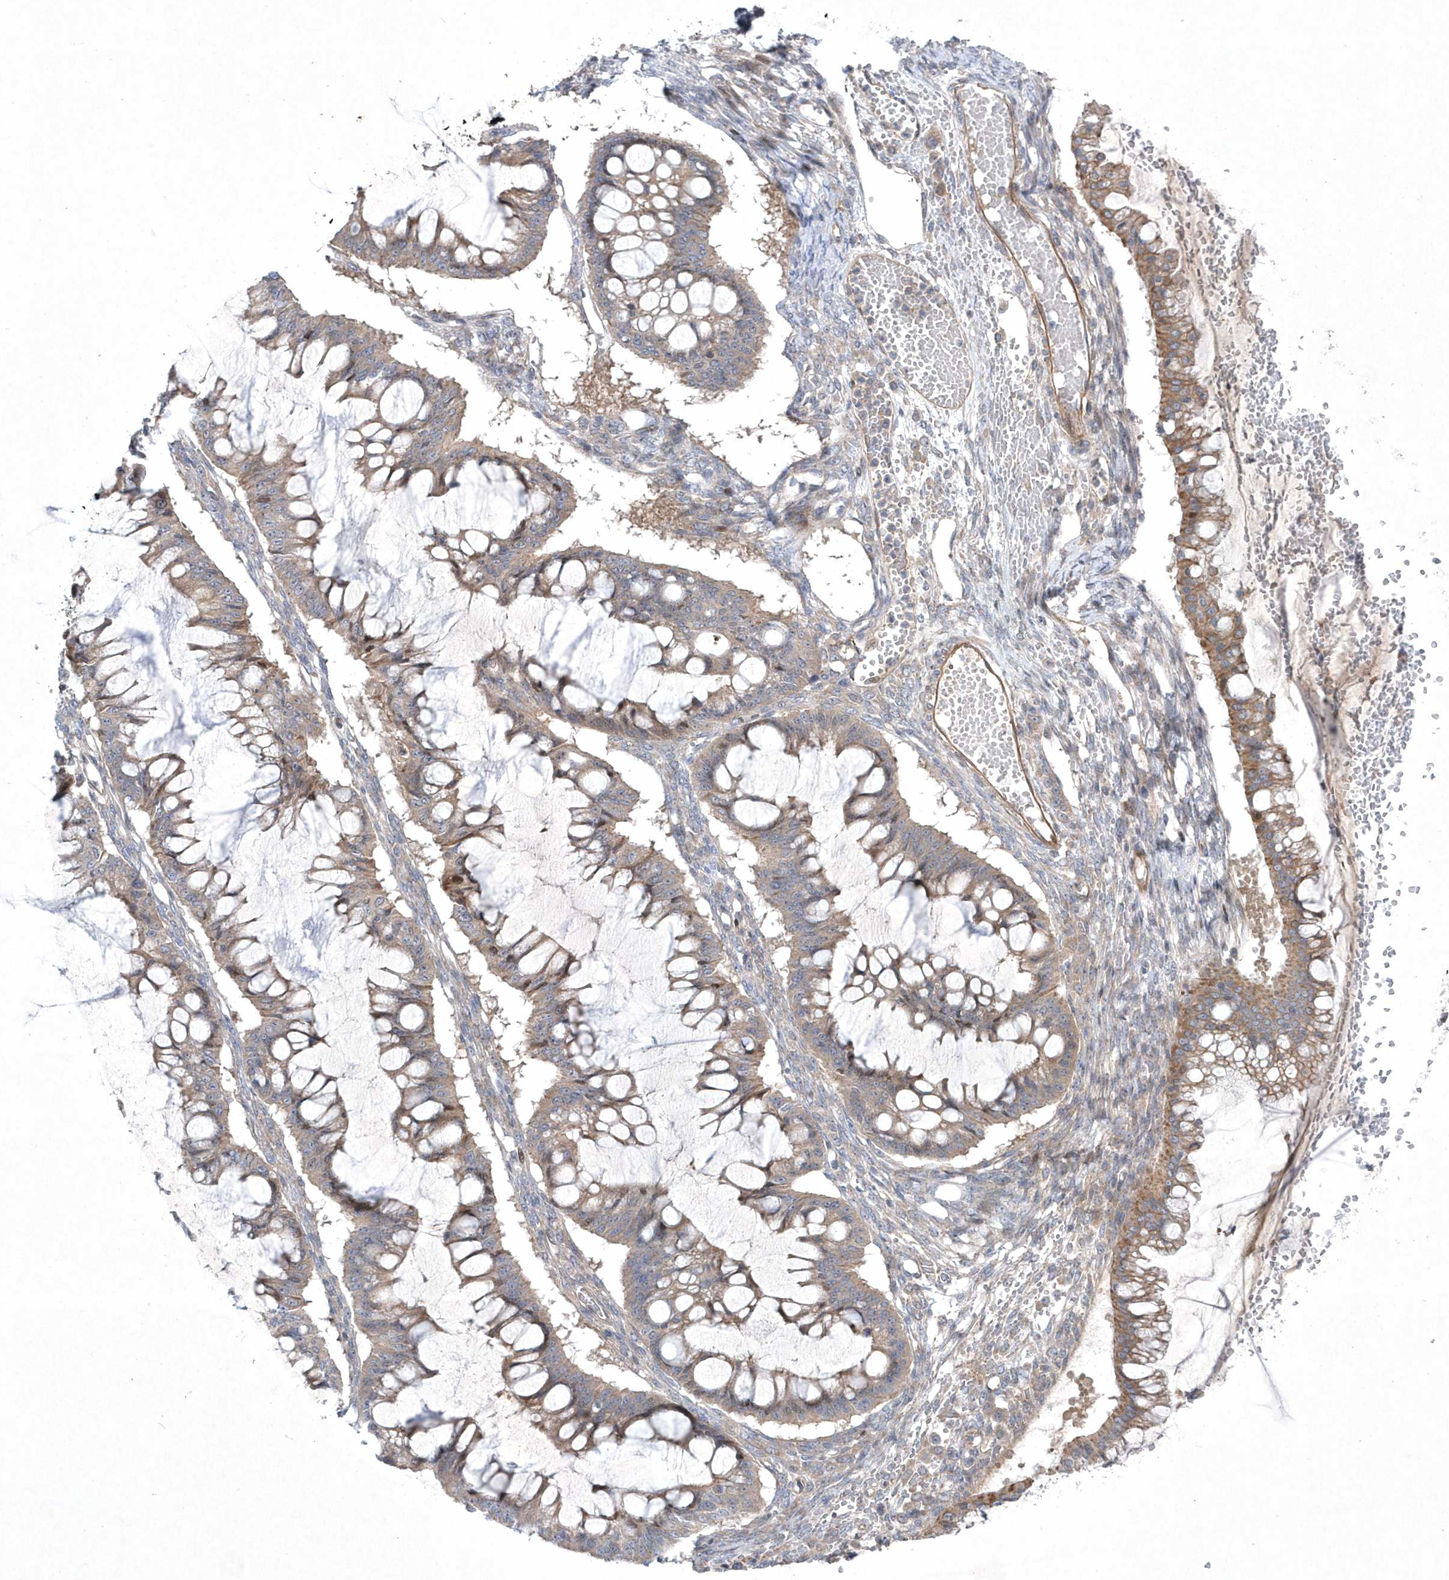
{"staining": {"intensity": "moderate", "quantity": ">75%", "location": "cytoplasmic/membranous"}, "tissue": "ovarian cancer", "cell_type": "Tumor cells", "image_type": "cancer", "snomed": [{"axis": "morphology", "description": "Cystadenocarcinoma, mucinous, NOS"}, {"axis": "topography", "description": "Ovary"}], "caption": "This image demonstrates ovarian cancer (mucinous cystadenocarcinoma) stained with immunohistochemistry (IHC) to label a protein in brown. The cytoplasmic/membranous of tumor cells show moderate positivity for the protein. Nuclei are counter-stained blue.", "gene": "DSPP", "patient": {"sex": "female", "age": 73}}